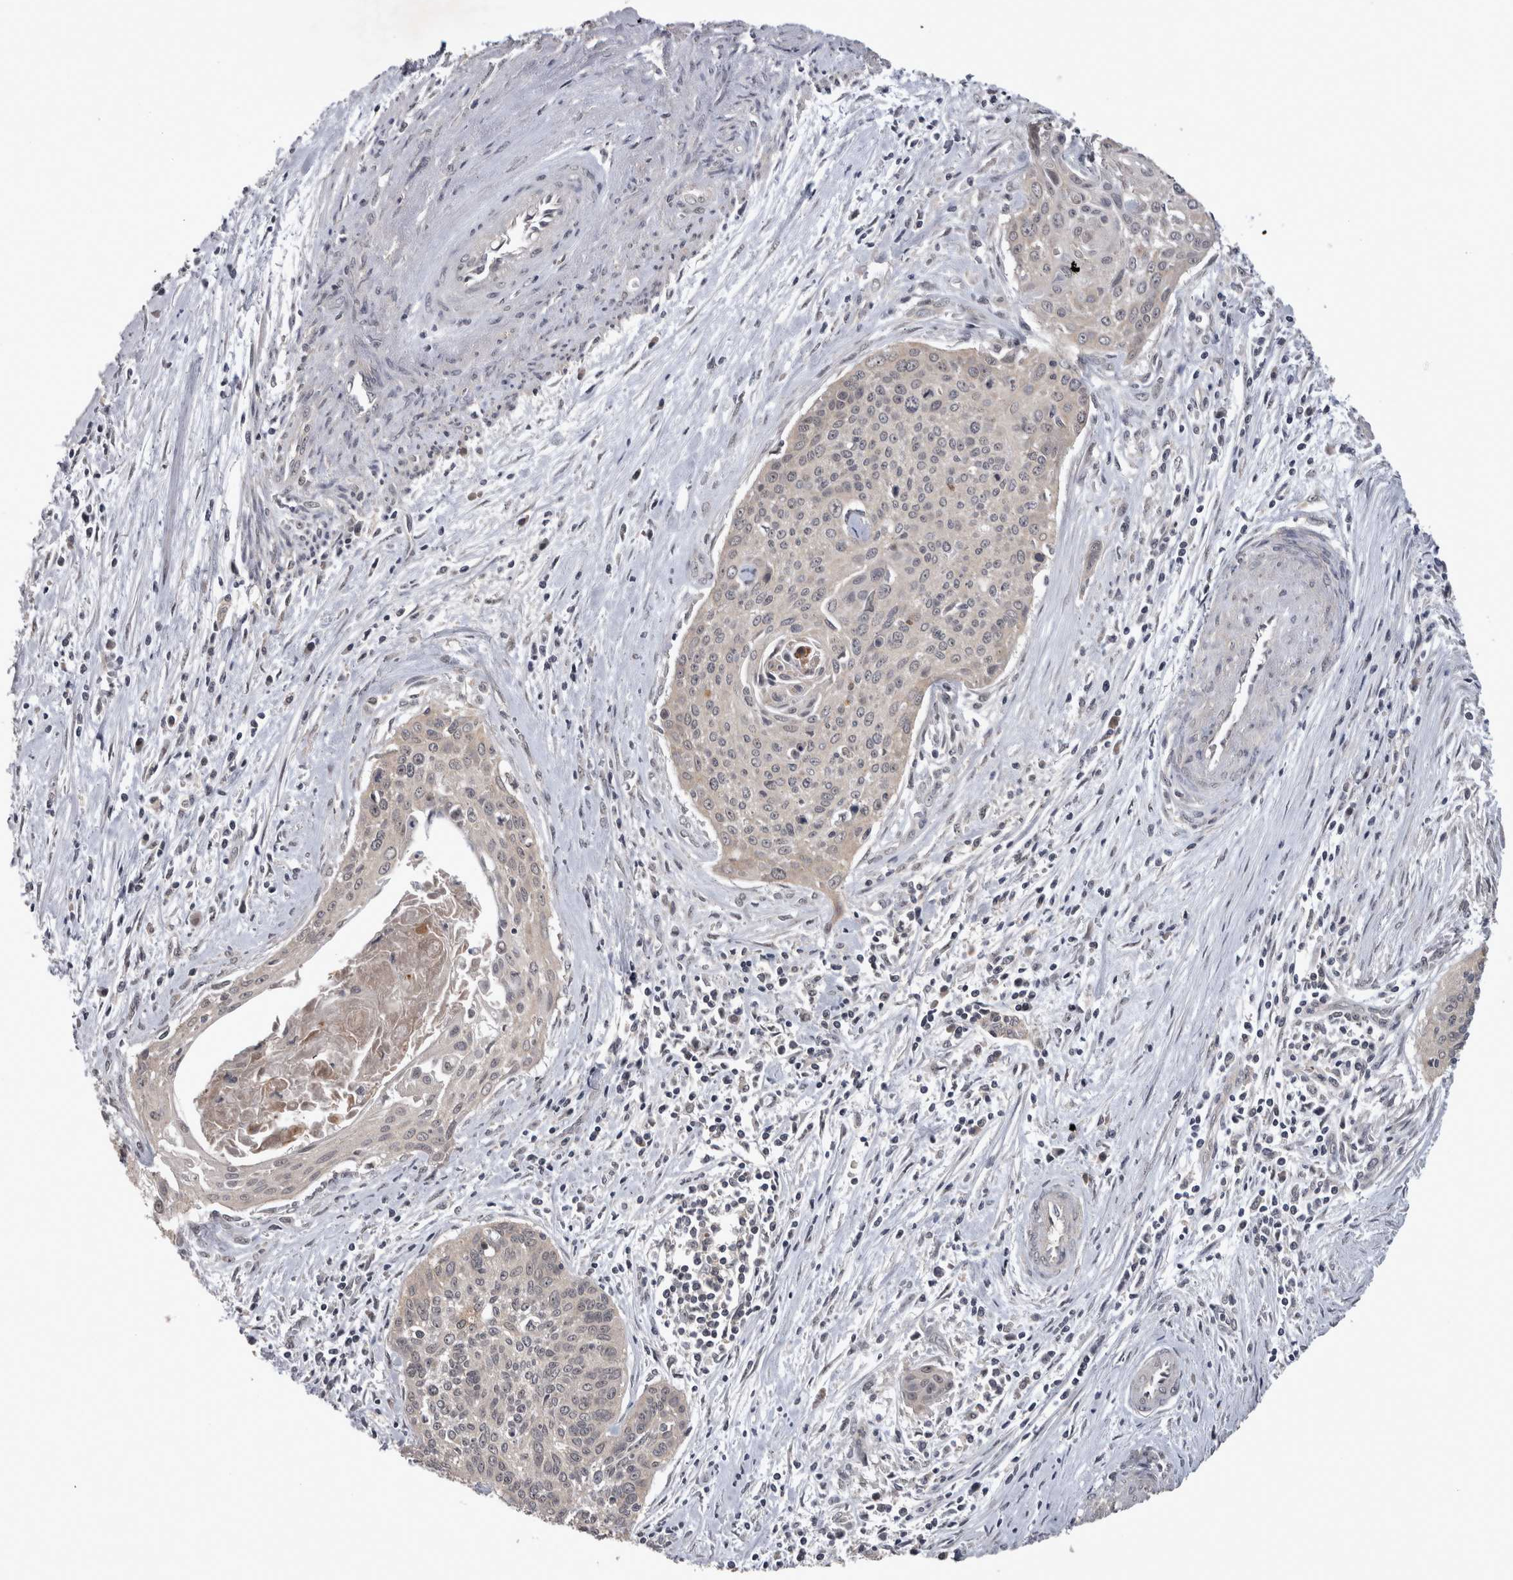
{"staining": {"intensity": "negative", "quantity": "none", "location": "none"}, "tissue": "cervical cancer", "cell_type": "Tumor cells", "image_type": "cancer", "snomed": [{"axis": "morphology", "description": "Squamous cell carcinoma, NOS"}, {"axis": "topography", "description": "Cervix"}], "caption": "Tumor cells show no significant positivity in cervical squamous cell carcinoma.", "gene": "ZNF114", "patient": {"sex": "female", "age": 55}}